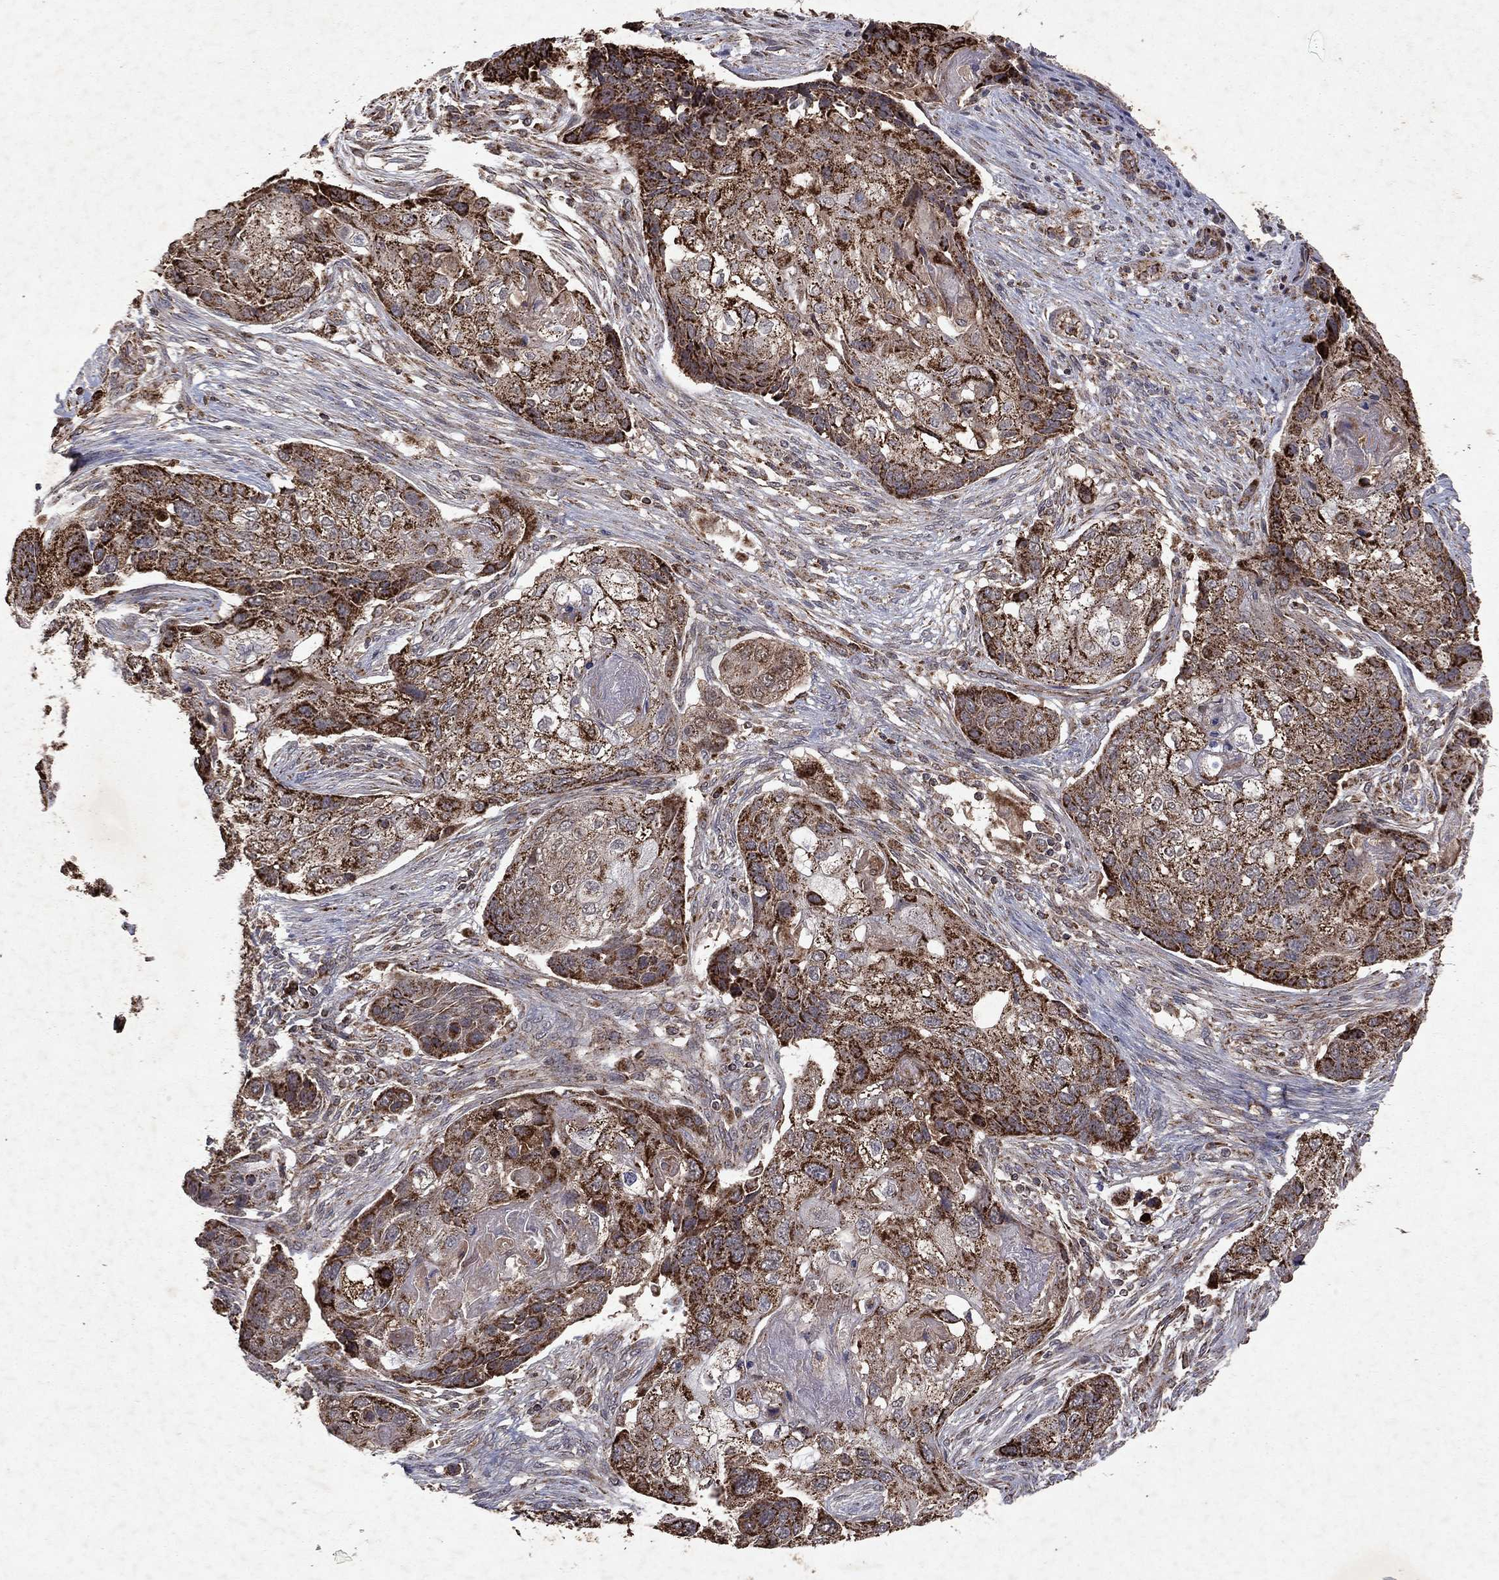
{"staining": {"intensity": "strong", "quantity": "25%-75%", "location": "cytoplasmic/membranous"}, "tissue": "lung cancer", "cell_type": "Tumor cells", "image_type": "cancer", "snomed": [{"axis": "morphology", "description": "Normal tissue, NOS"}, {"axis": "morphology", "description": "Squamous cell carcinoma, NOS"}, {"axis": "topography", "description": "Bronchus"}, {"axis": "topography", "description": "Lung"}], "caption": "Strong cytoplasmic/membranous protein positivity is identified in about 25%-75% of tumor cells in lung squamous cell carcinoma.", "gene": "PYROXD2", "patient": {"sex": "male", "age": 69}}